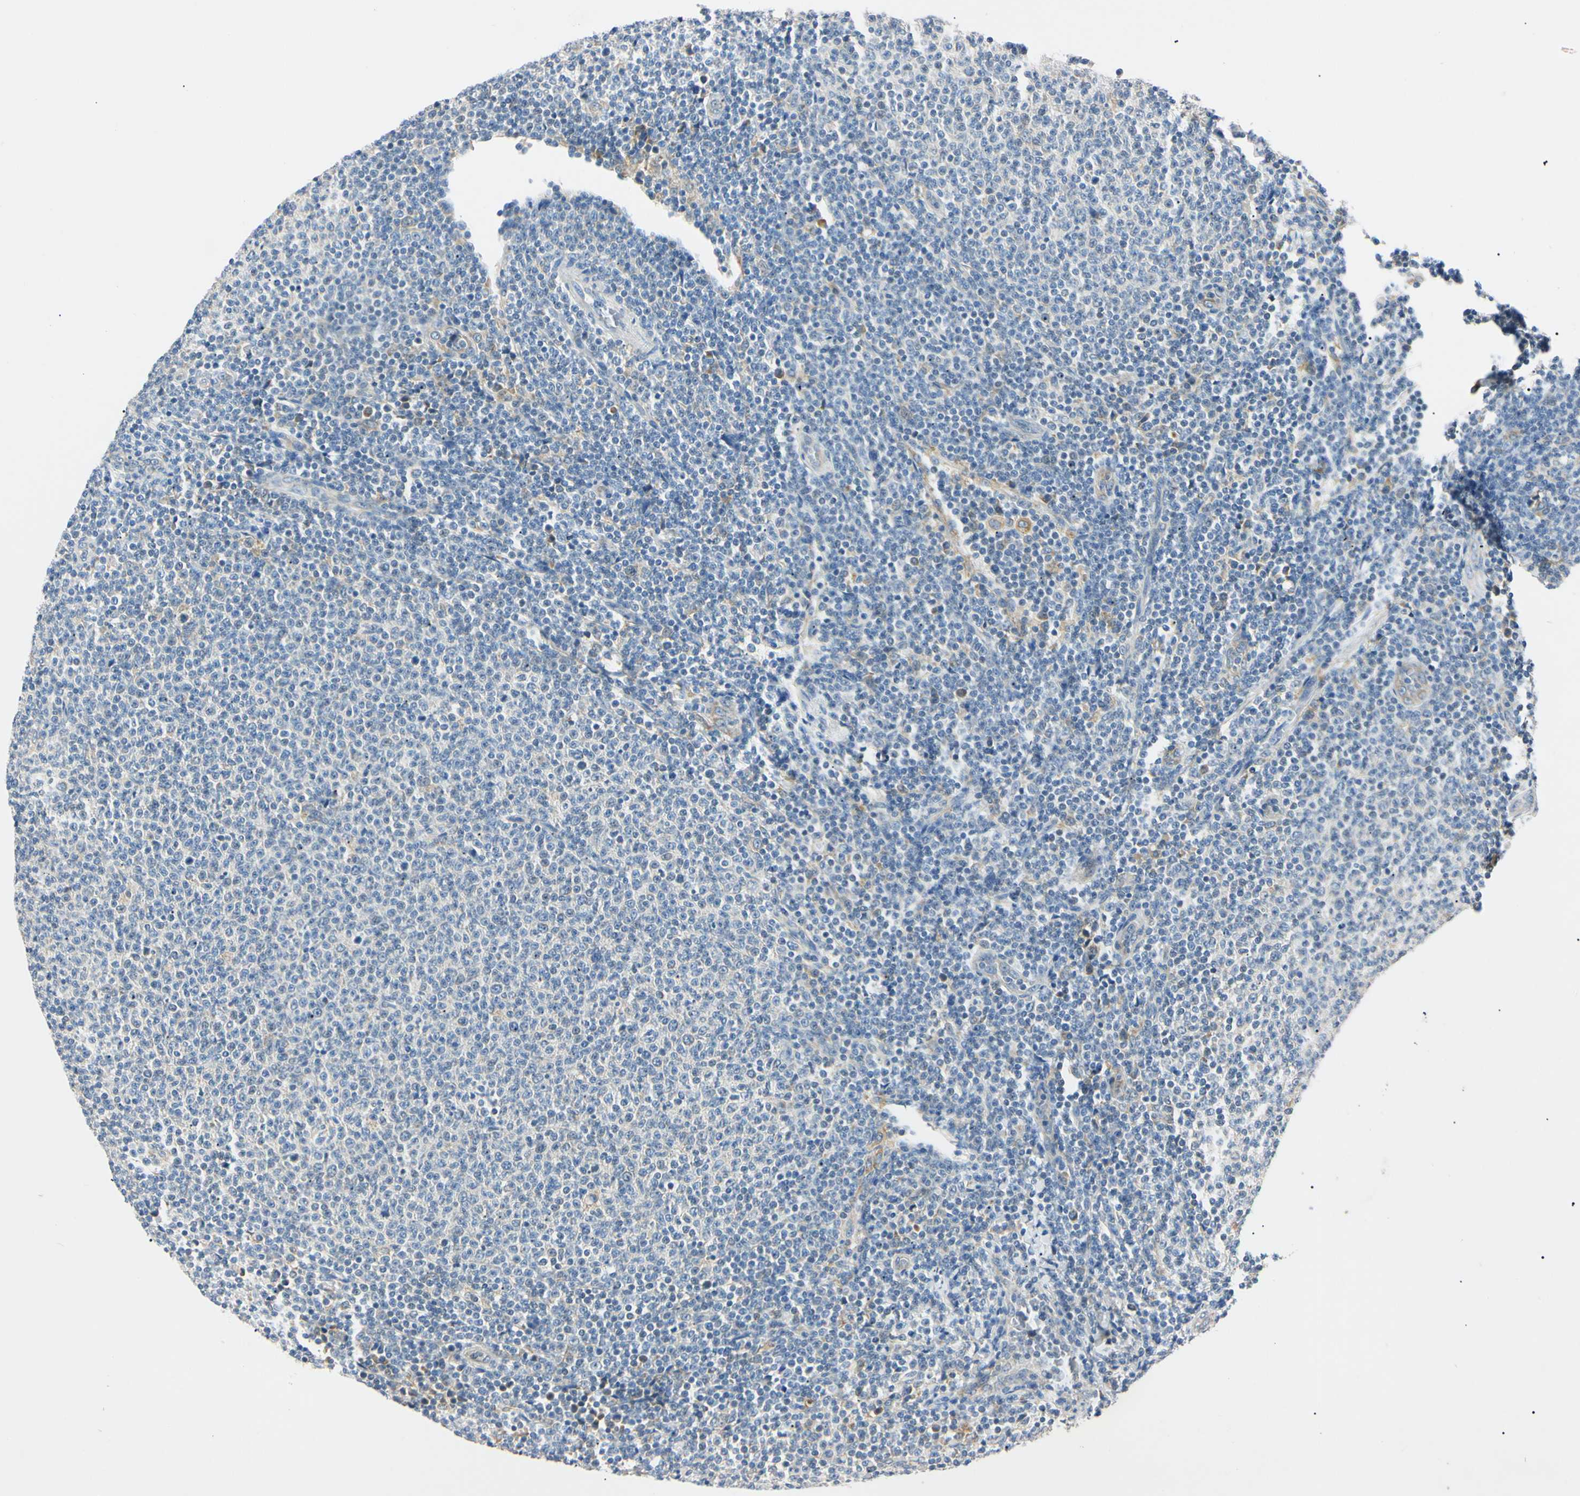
{"staining": {"intensity": "weak", "quantity": "<25%", "location": "cytoplasmic/membranous"}, "tissue": "lymphoma", "cell_type": "Tumor cells", "image_type": "cancer", "snomed": [{"axis": "morphology", "description": "Malignant lymphoma, non-Hodgkin's type, Low grade"}, {"axis": "topography", "description": "Lymph node"}], "caption": "Tumor cells are negative for protein expression in human lymphoma. (DAB (3,3'-diaminobenzidine) immunohistochemistry, high magnification).", "gene": "DNAJB12", "patient": {"sex": "male", "age": 66}}